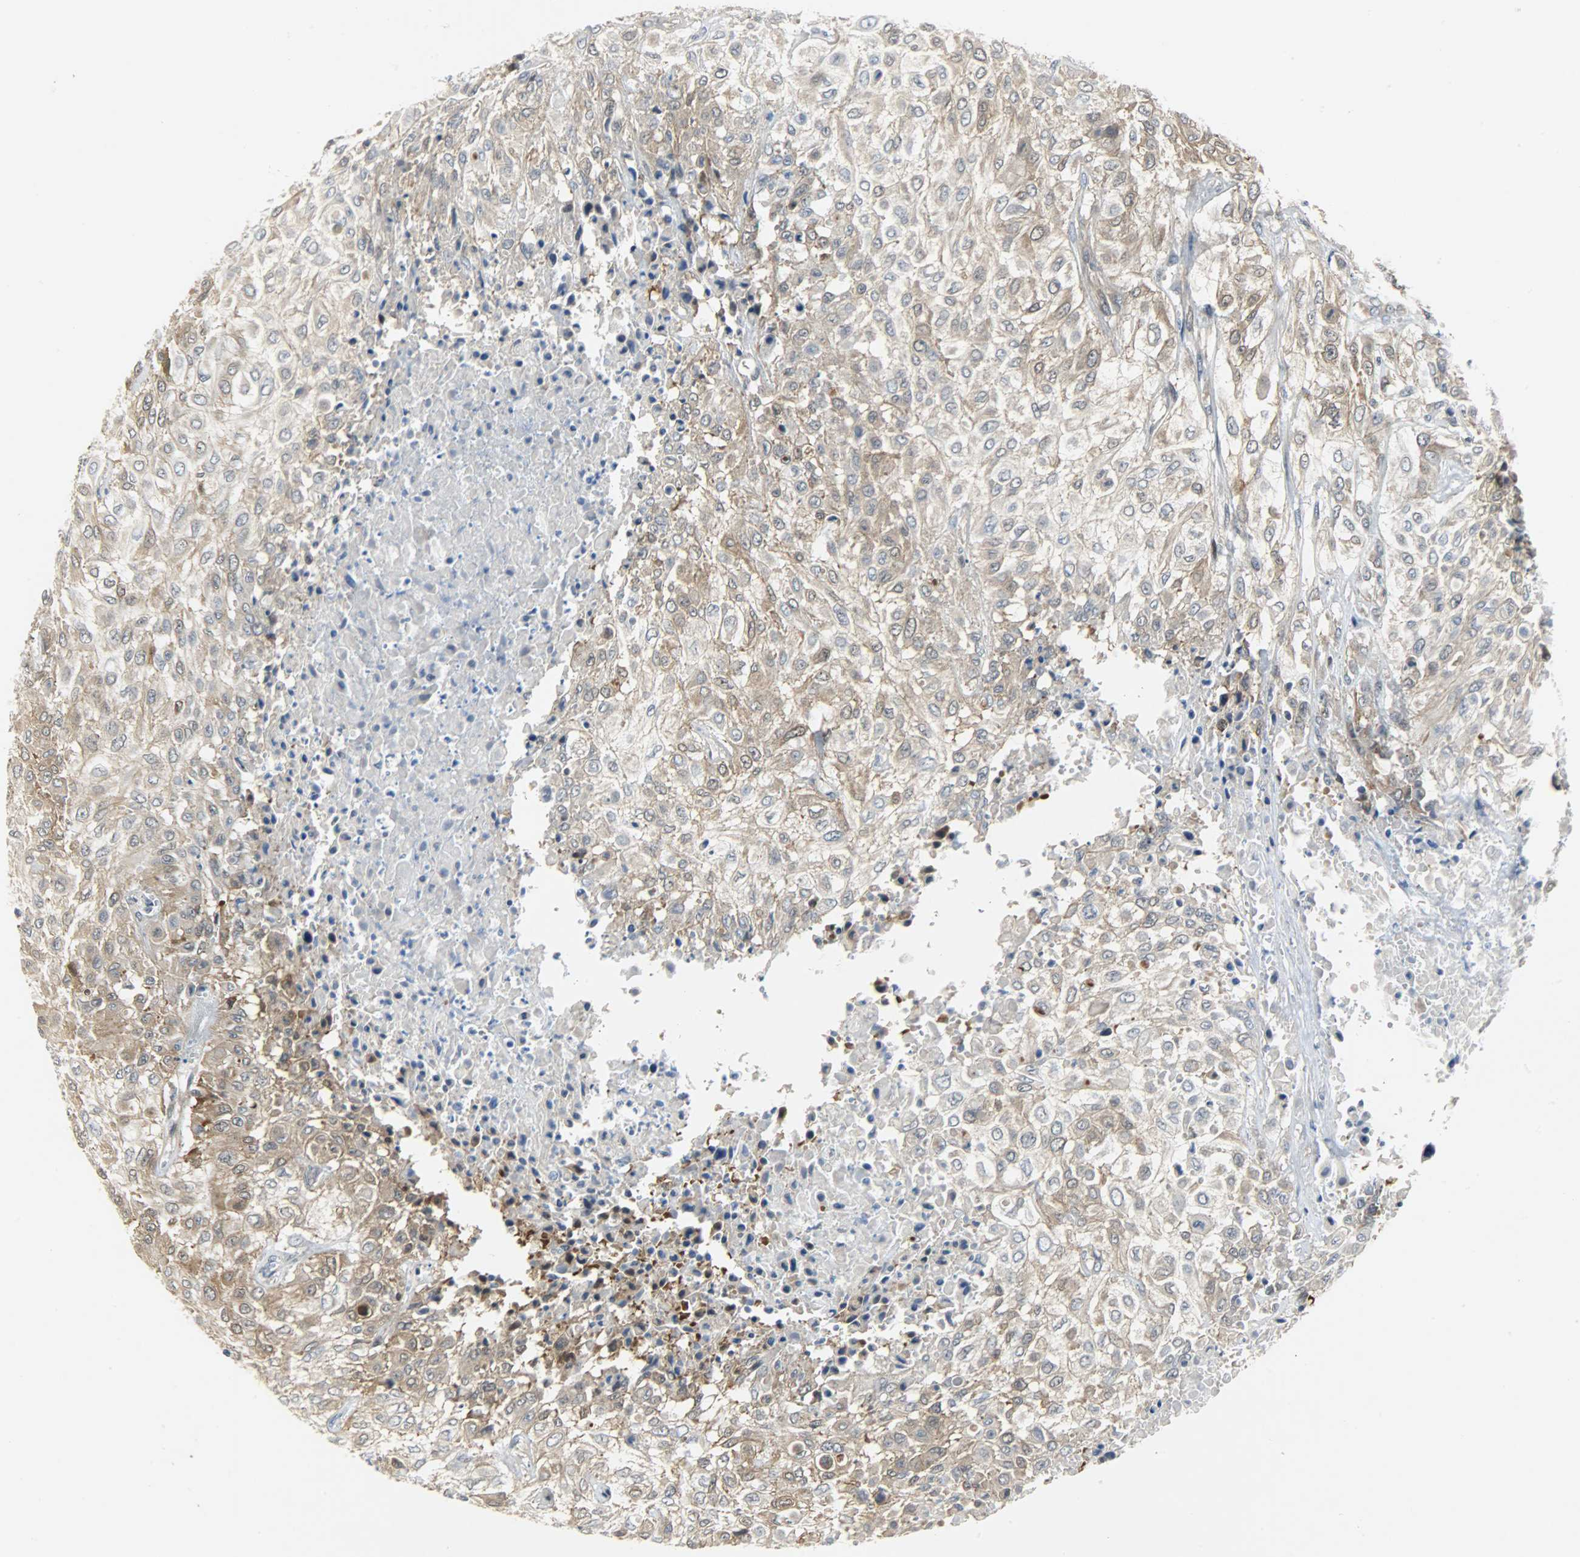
{"staining": {"intensity": "weak", "quantity": ">75%", "location": "cytoplasmic/membranous"}, "tissue": "urothelial cancer", "cell_type": "Tumor cells", "image_type": "cancer", "snomed": [{"axis": "morphology", "description": "Urothelial carcinoma, High grade"}, {"axis": "topography", "description": "Urinary bladder"}], "caption": "Immunohistochemistry (IHC) of urothelial cancer demonstrates low levels of weak cytoplasmic/membranous staining in approximately >75% of tumor cells.", "gene": "EIF4EBP1", "patient": {"sex": "male", "age": 57}}